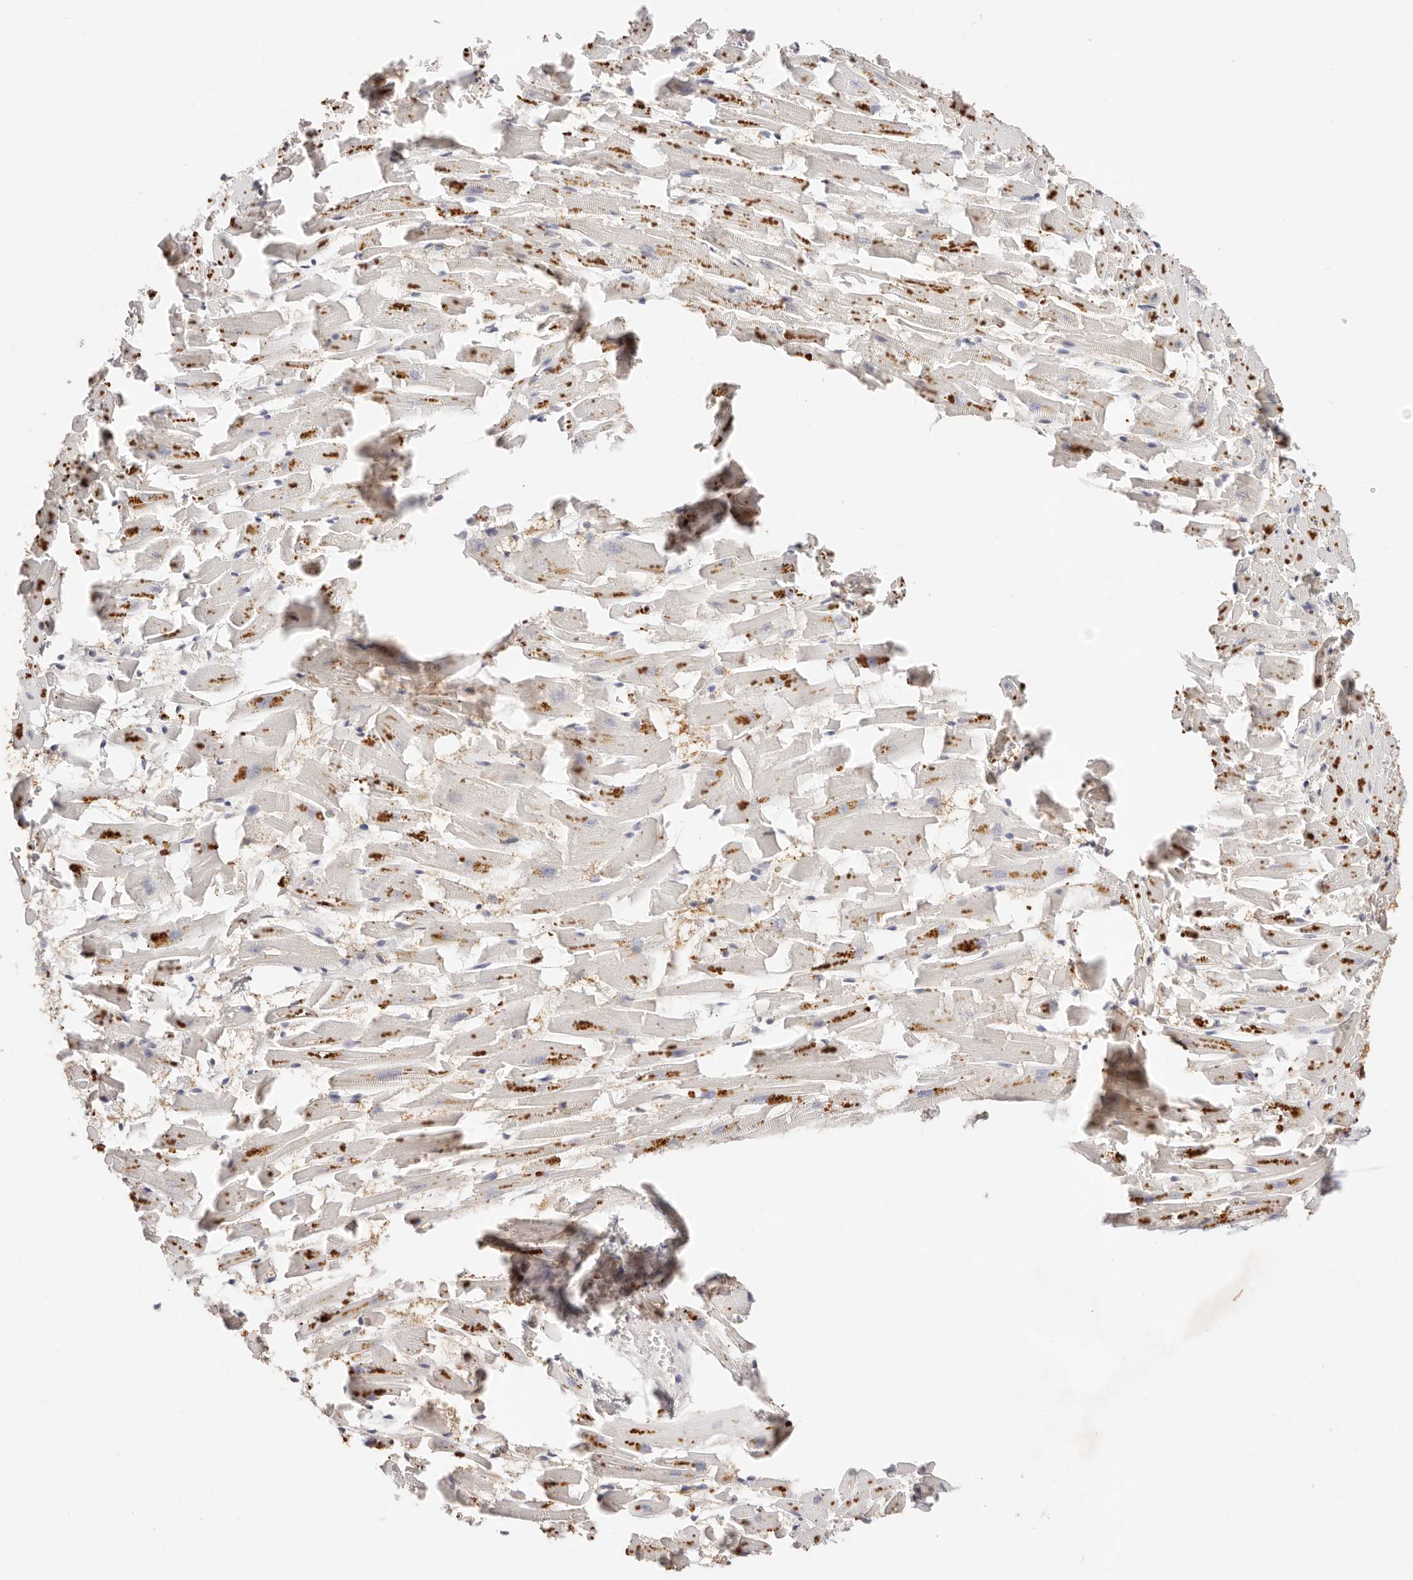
{"staining": {"intensity": "moderate", "quantity": "<25%", "location": "cytoplasmic/membranous"}, "tissue": "heart muscle", "cell_type": "Cardiomyocytes", "image_type": "normal", "snomed": [{"axis": "morphology", "description": "Normal tissue, NOS"}, {"axis": "topography", "description": "Heart"}], "caption": "Unremarkable heart muscle was stained to show a protein in brown. There is low levels of moderate cytoplasmic/membranous staining in about <25% of cardiomyocytes. The staining is performed using DAB brown chromogen to label protein expression. The nuclei are counter-stained blue using hematoxylin.", "gene": "CXADR", "patient": {"sex": "female", "age": 64}}